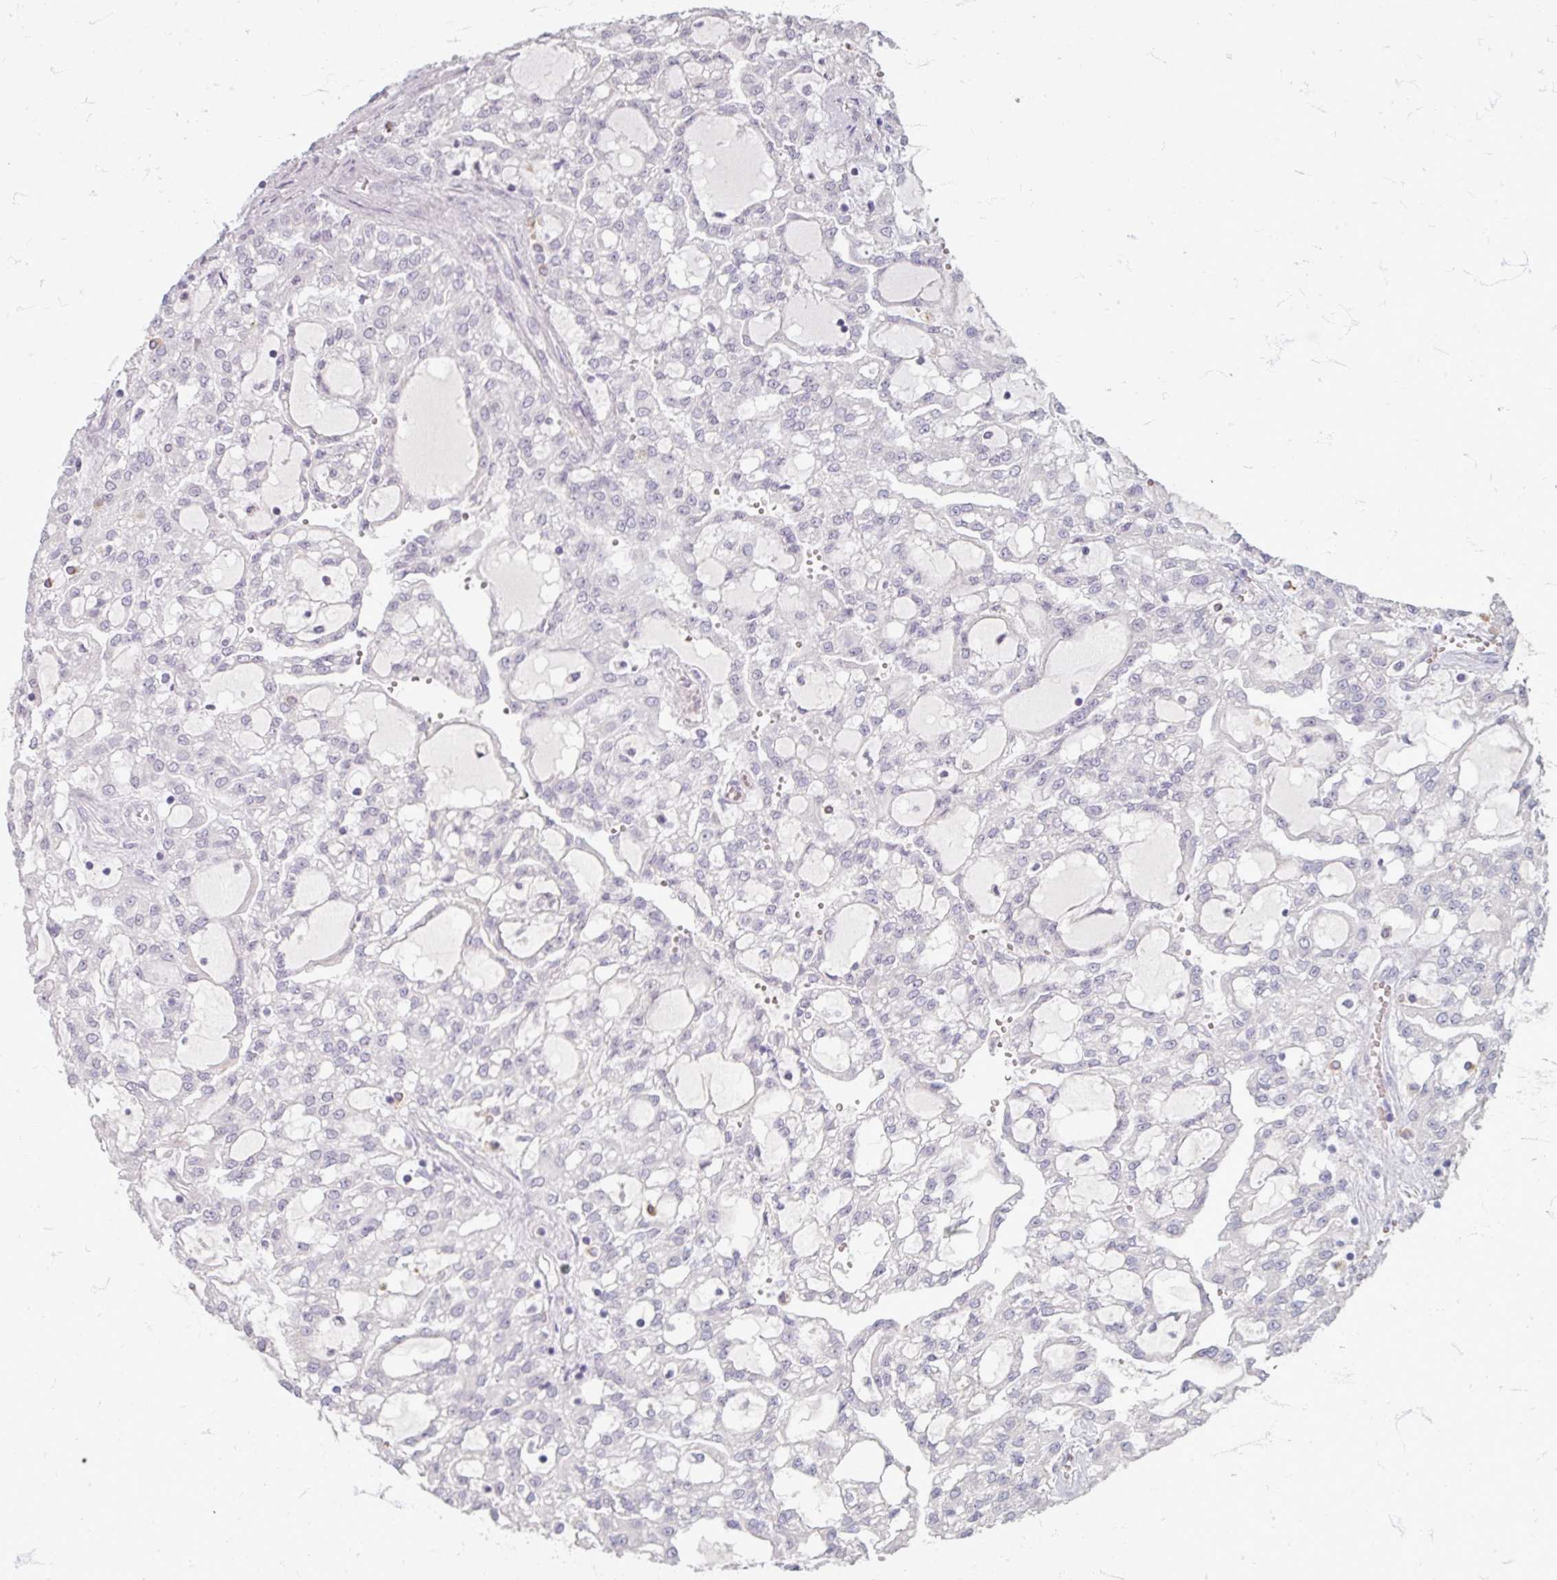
{"staining": {"intensity": "negative", "quantity": "none", "location": "none"}, "tissue": "renal cancer", "cell_type": "Tumor cells", "image_type": "cancer", "snomed": [{"axis": "morphology", "description": "Adenocarcinoma, NOS"}, {"axis": "topography", "description": "Kidney"}], "caption": "This is an immunohistochemistry histopathology image of adenocarcinoma (renal). There is no staining in tumor cells.", "gene": "ZNF878", "patient": {"sex": "male", "age": 63}}